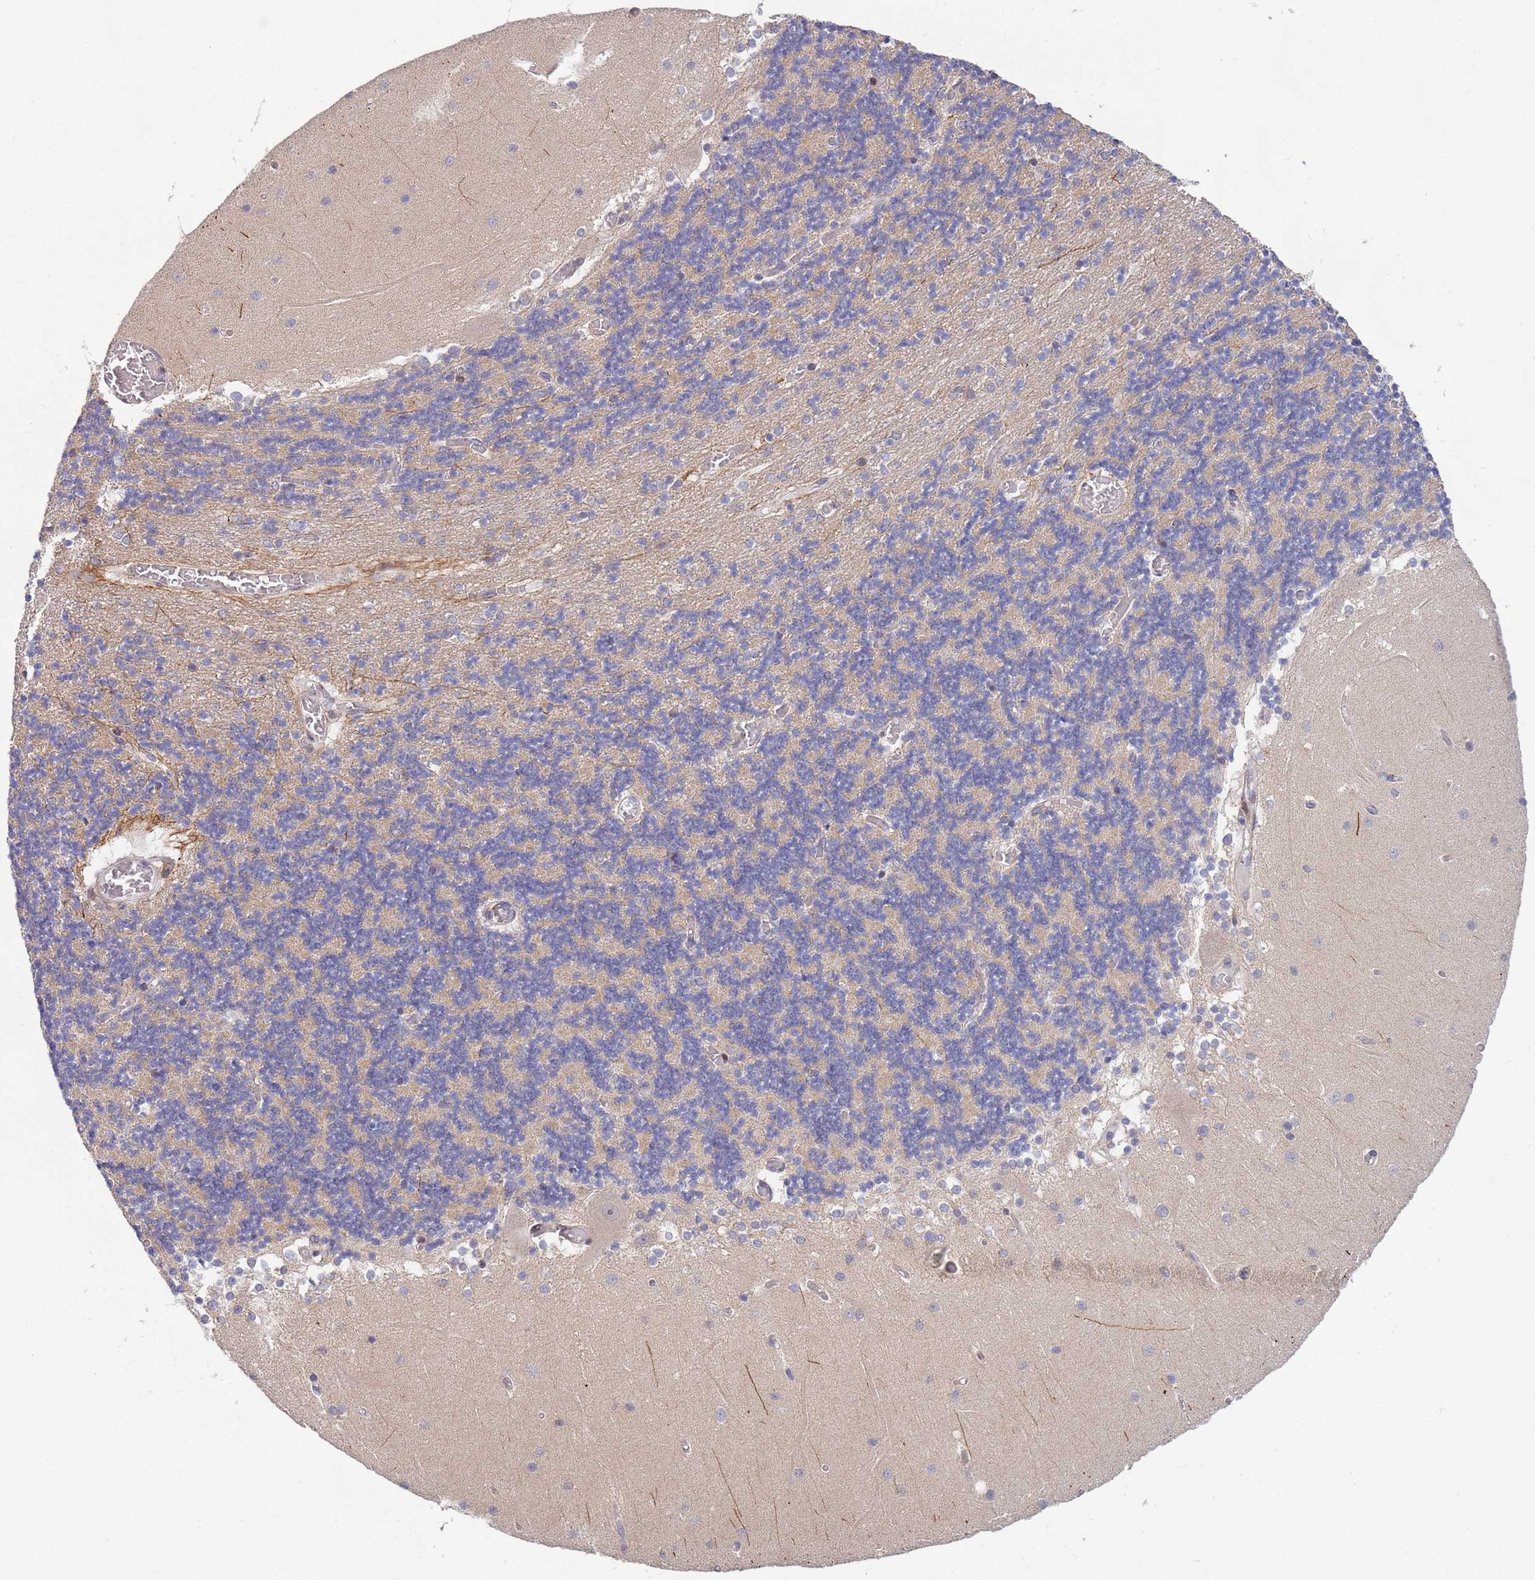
{"staining": {"intensity": "moderate", "quantity": "25%-75%", "location": "cytoplasmic/membranous"}, "tissue": "cerebellum", "cell_type": "Cells in granular layer", "image_type": "normal", "snomed": [{"axis": "morphology", "description": "Normal tissue, NOS"}, {"axis": "topography", "description": "Cerebellum"}], "caption": "Moderate cytoplasmic/membranous protein staining is identified in about 25%-75% of cells in granular layer in cerebellum.", "gene": "TBX10", "patient": {"sex": "female", "age": 28}}